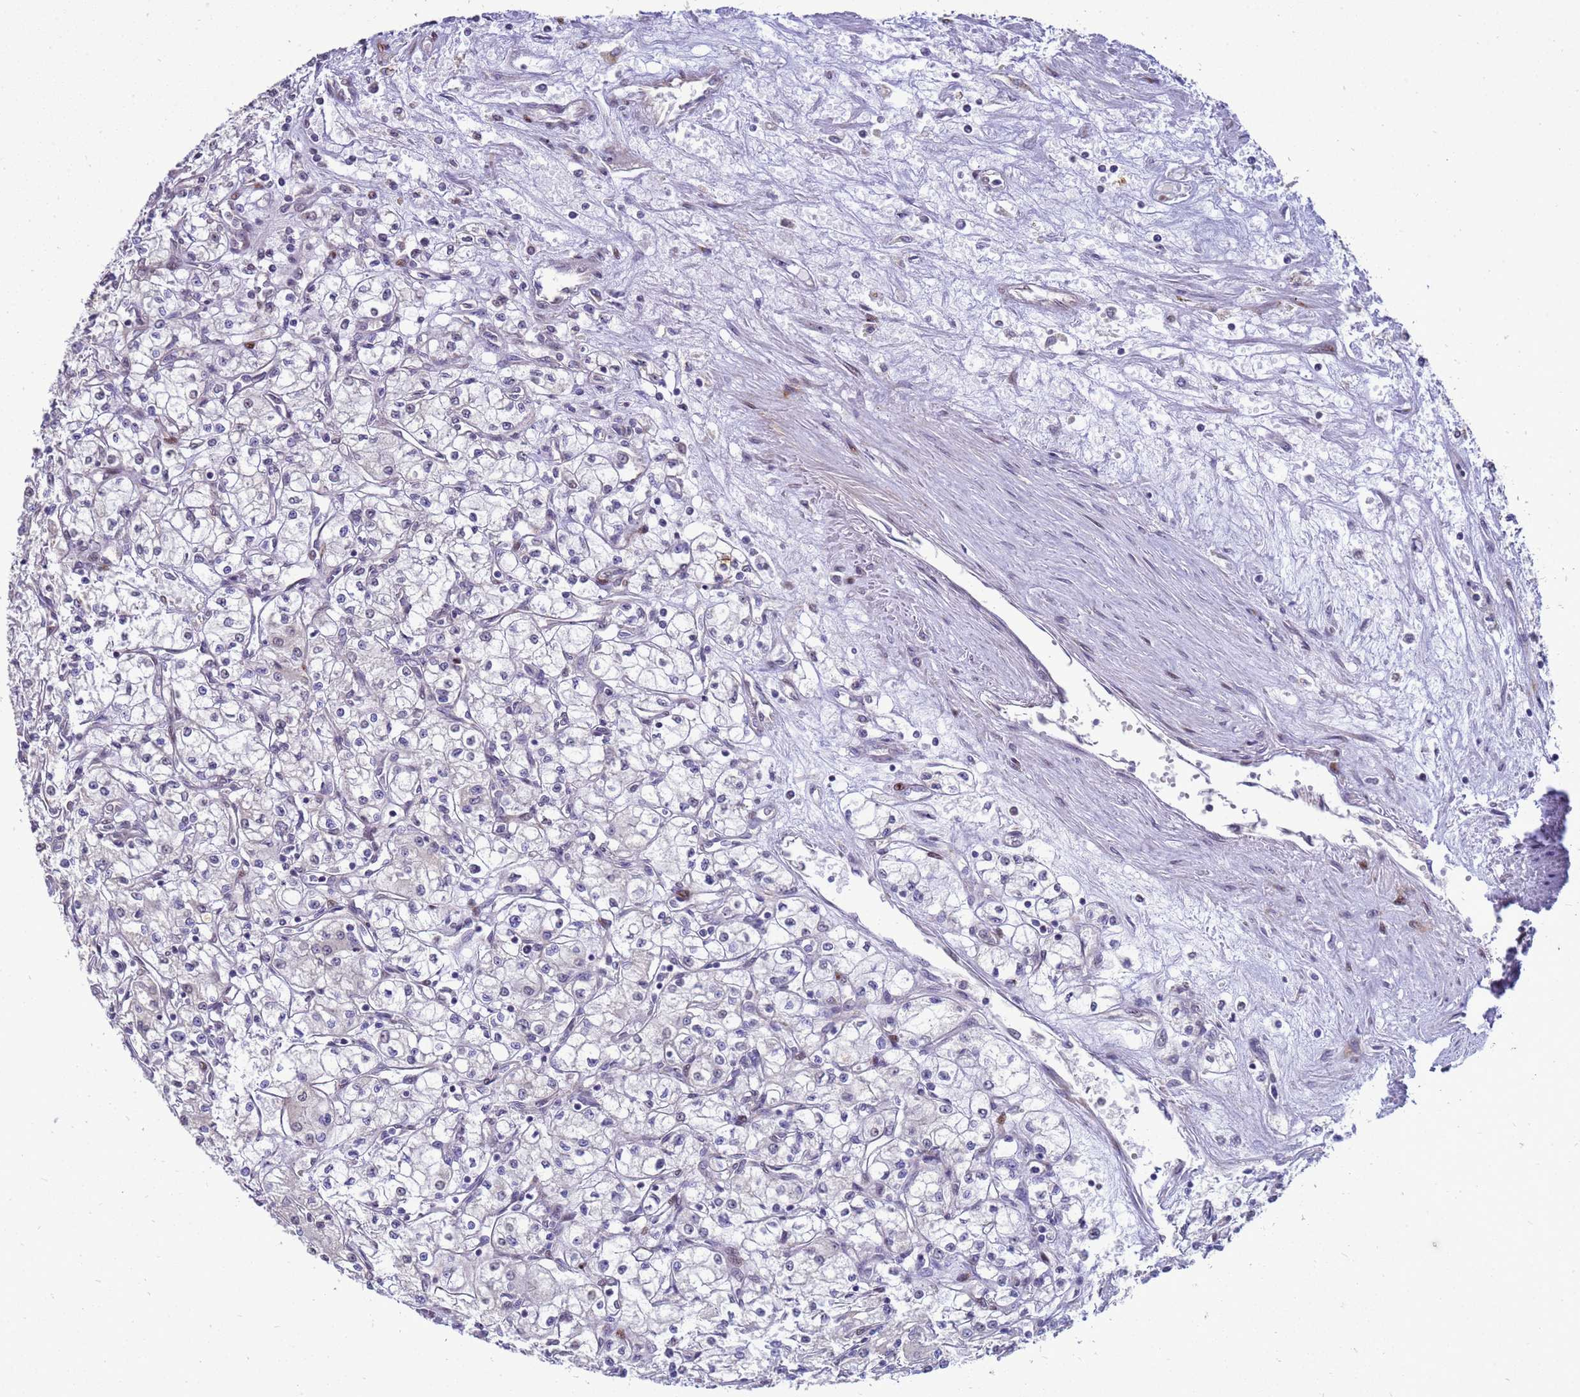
{"staining": {"intensity": "negative", "quantity": "none", "location": "none"}, "tissue": "renal cancer", "cell_type": "Tumor cells", "image_type": "cancer", "snomed": [{"axis": "morphology", "description": "Adenocarcinoma, NOS"}, {"axis": "topography", "description": "Kidney"}], "caption": "Tumor cells show no significant staining in renal cancer (adenocarcinoma). (DAB immunohistochemistry, high magnification).", "gene": "RSPO1", "patient": {"sex": "male", "age": 59}}